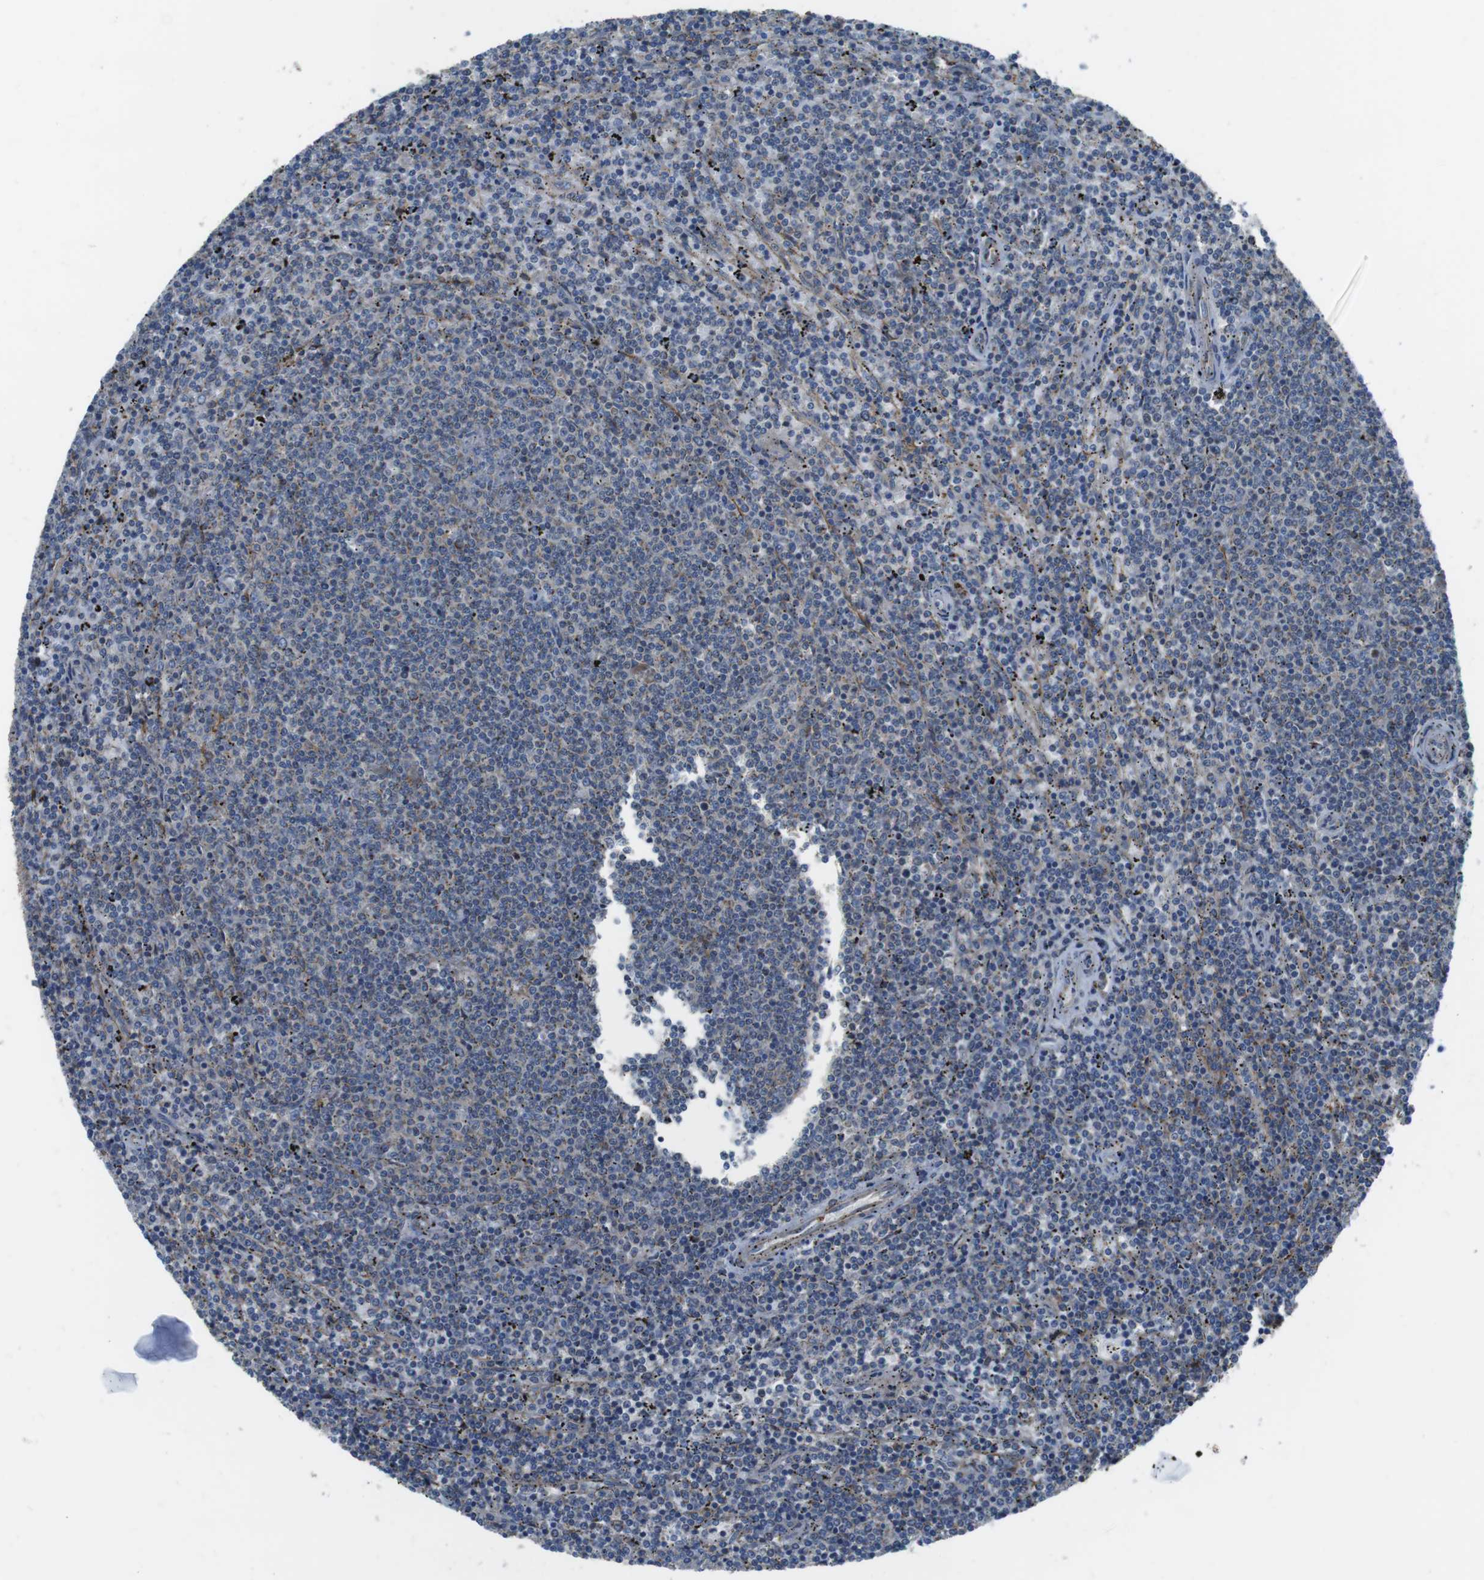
{"staining": {"intensity": "negative", "quantity": "none", "location": "none"}, "tissue": "lymphoma", "cell_type": "Tumor cells", "image_type": "cancer", "snomed": [{"axis": "morphology", "description": "Malignant lymphoma, non-Hodgkin's type, Low grade"}, {"axis": "topography", "description": "Spleen"}], "caption": "IHC histopathology image of neoplastic tissue: malignant lymphoma, non-Hodgkin's type (low-grade) stained with DAB (3,3'-diaminobenzidine) shows no significant protein positivity in tumor cells.", "gene": "FAM174B", "patient": {"sex": "female", "age": 50}}